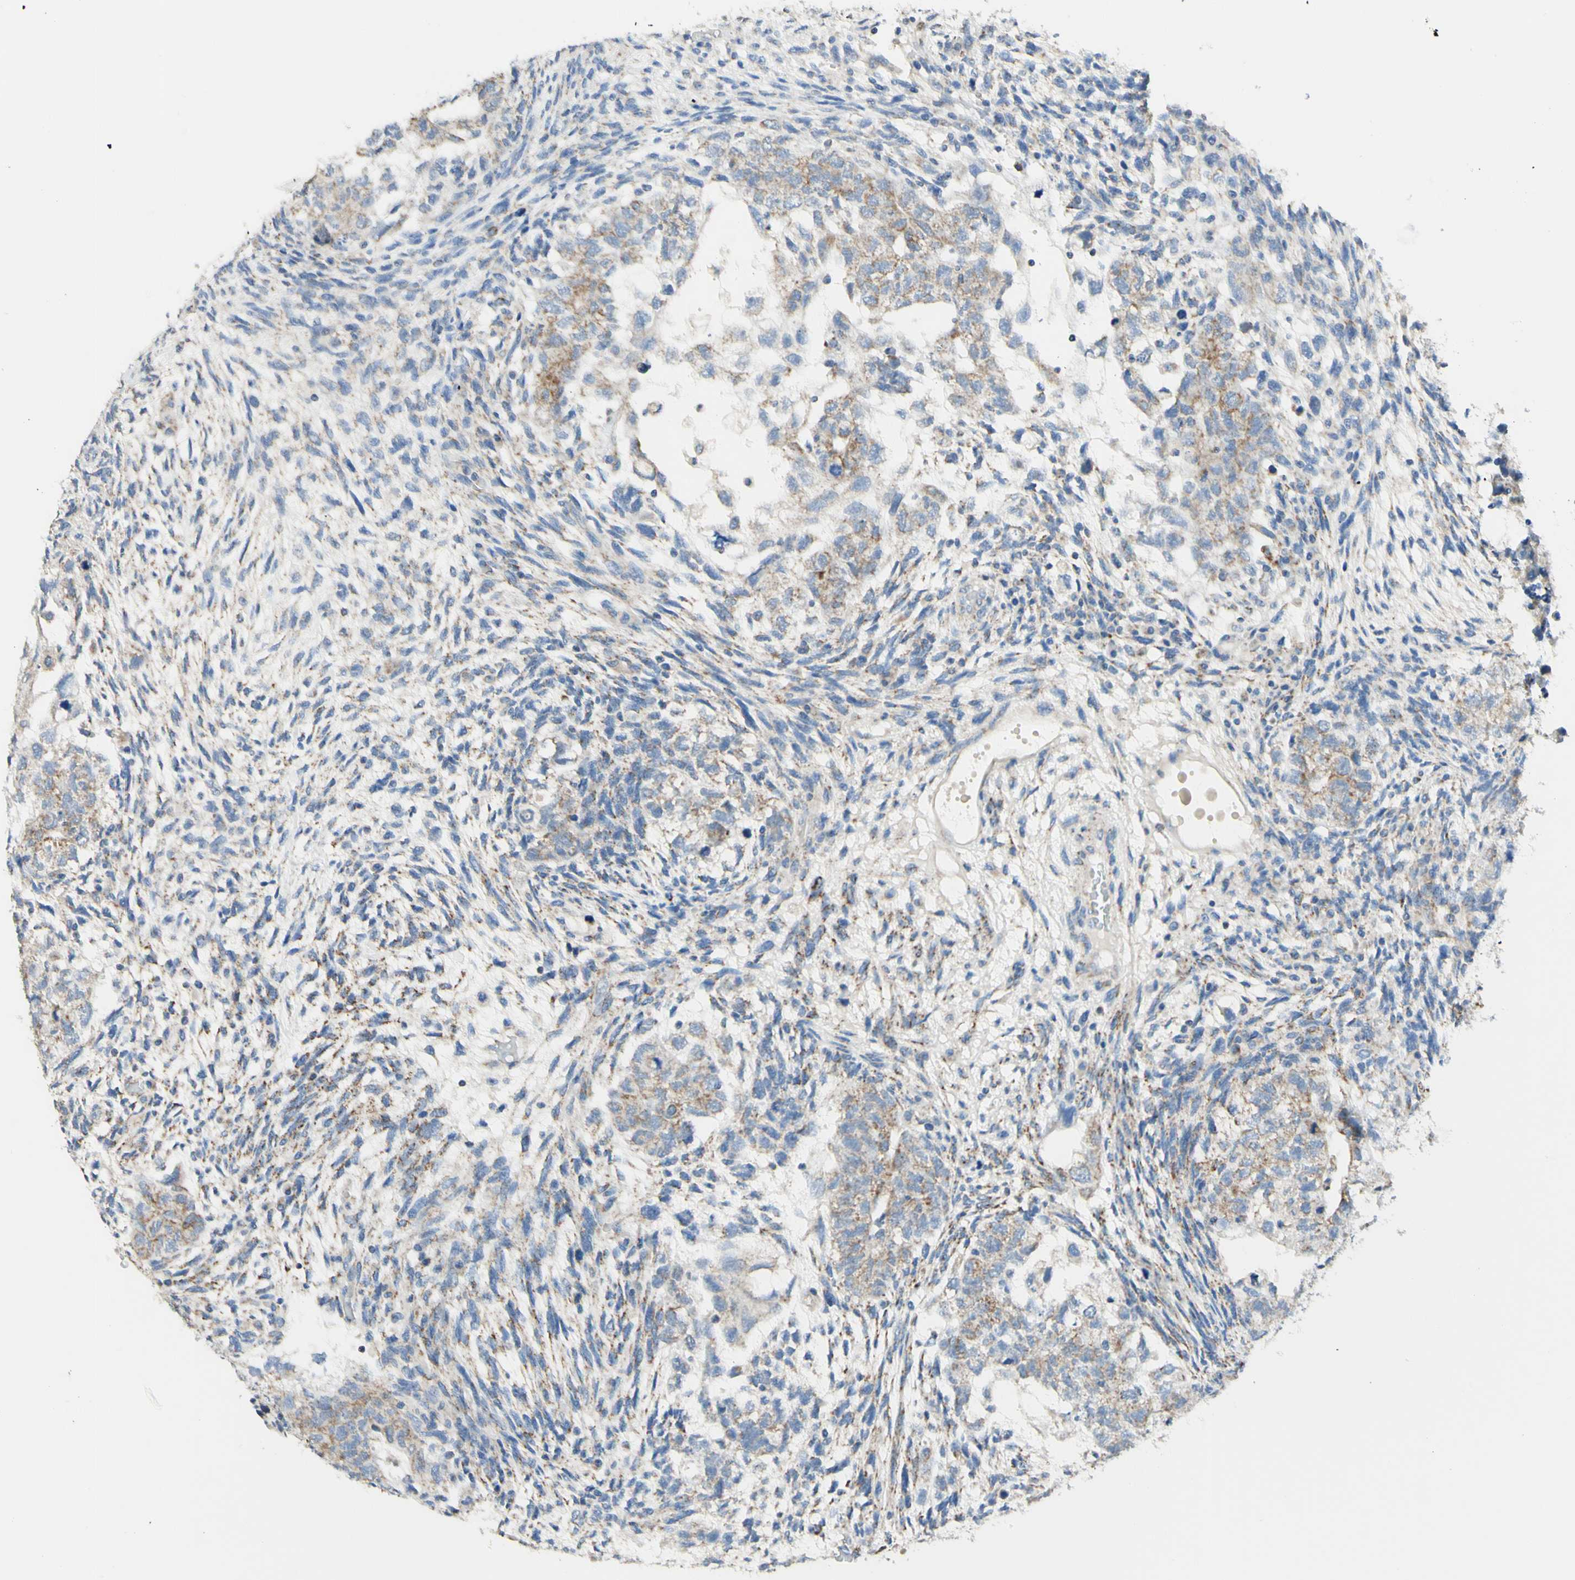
{"staining": {"intensity": "weak", "quantity": ">75%", "location": "cytoplasmic/membranous"}, "tissue": "testis cancer", "cell_type": "Tumor cells", "image_type": "cancer", "snomed": [{"axis": "morphology", "description": "Normal tissue, NOS"}, {"axis": "morphology", "description": "Carcinoma, Embryonal, NOS"}, {"axis": "topography", "description": "Testis"}], "caption": "A low amount of weak cytoplasmic/membranous expression is seen in approximately >75% of tumor cells in testis embryonal carcinoma tissue. The staining was performed using DAB, with brown indicating positive protein expression. Nuclei are stained blue with hematoxylin.", "gene": "ARMC10", "patient": {"sex": "male", "age": 36}}